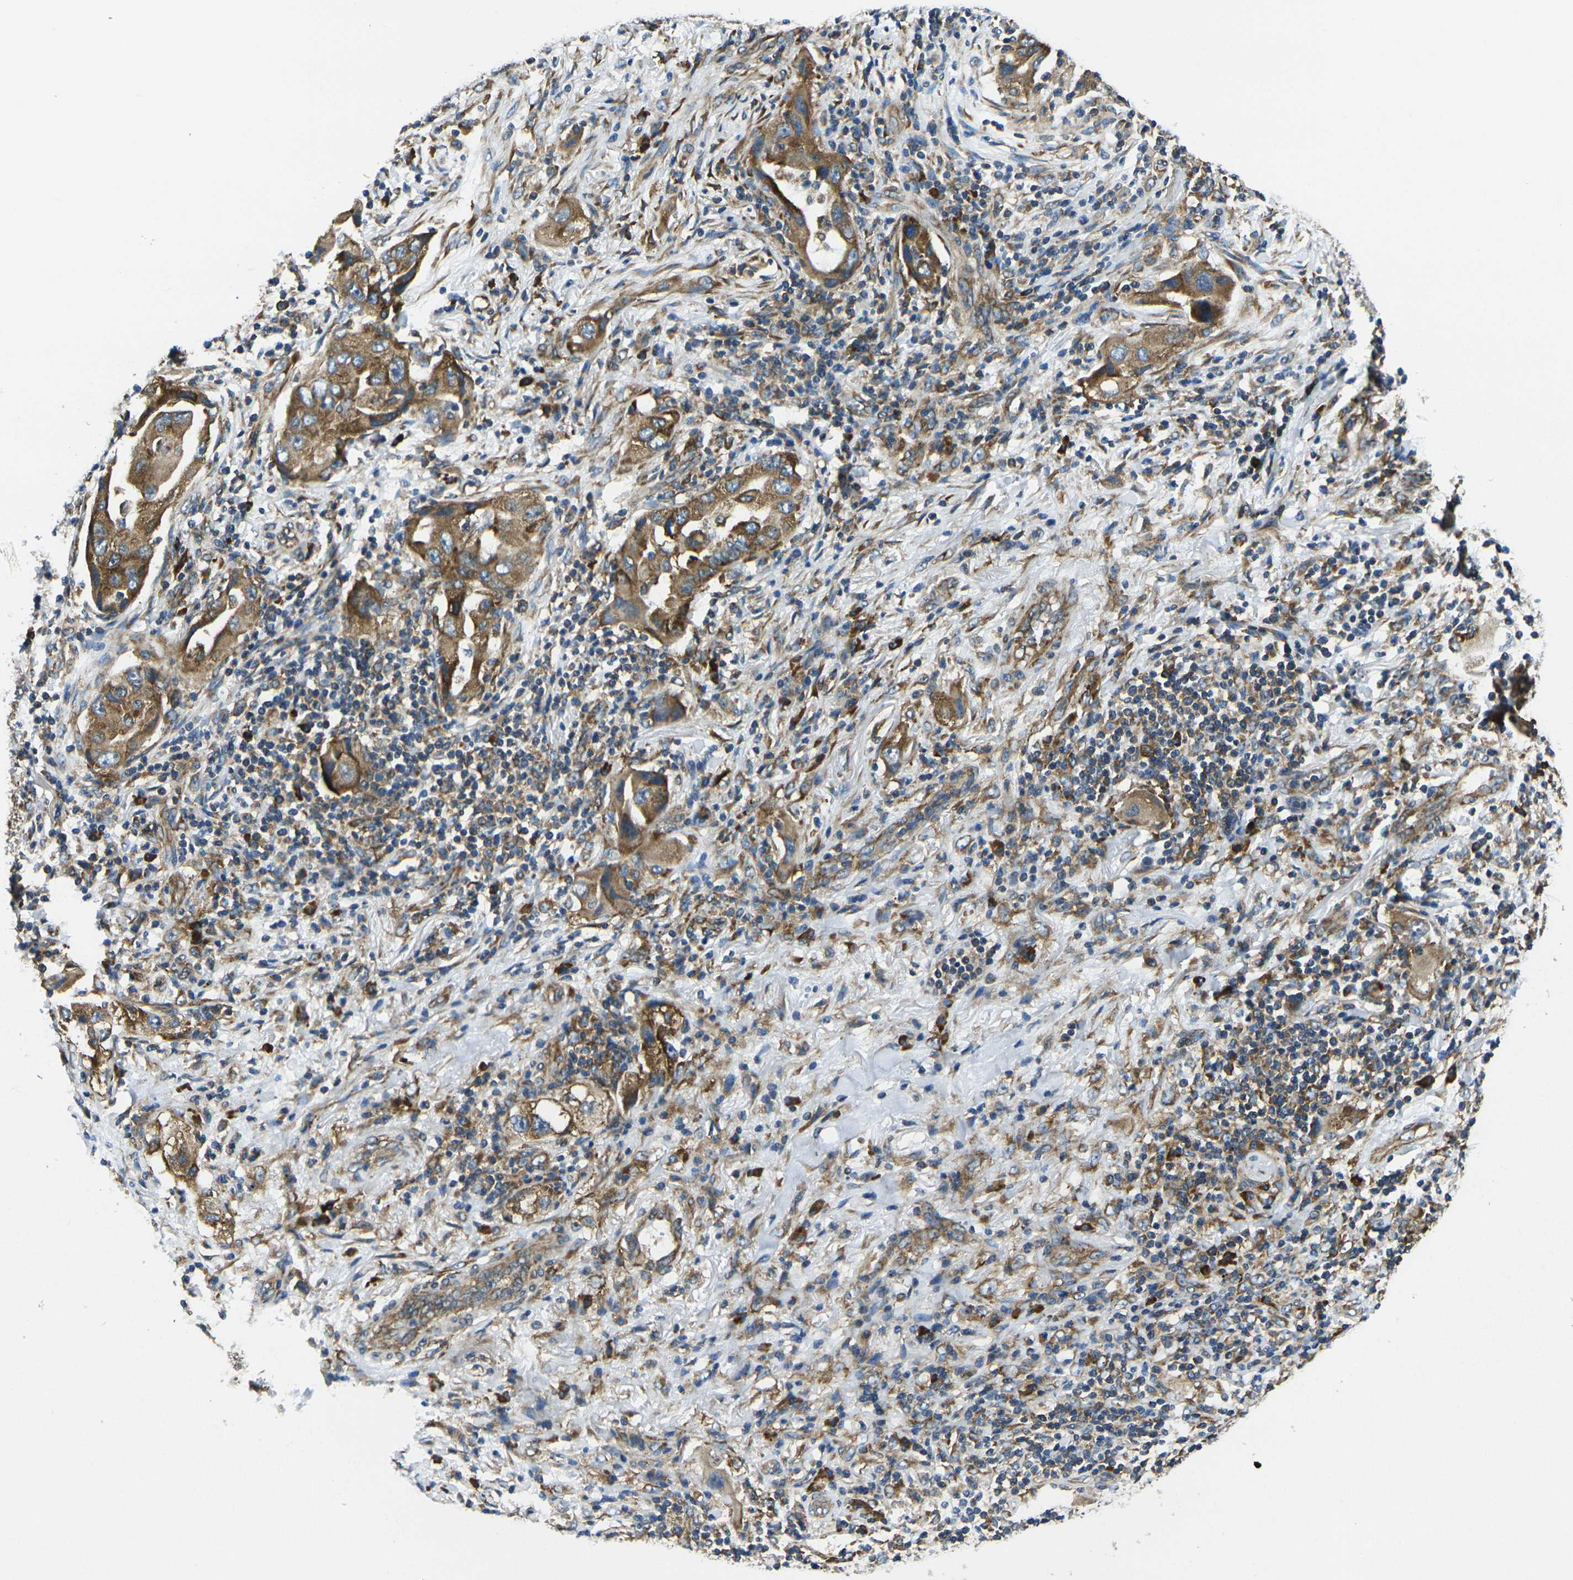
{"staining": {"intensity": "strong", "quantity": ">75%", "location": "cytoplasmic/membranous"}, "tissue": "lung cancer", "cell_type": "Tumor cells", "image_type": "cancer", "snomed": [{"axis": "morphology", "description": "Adenocarcinoma, NOS"}, {"axis": "topography", "description": "Lung"}], "caption": "IHC photomicrograph of neoplastic tissue: lung cancer (adenocarcinoma) stained using IHC reveals high levels of strong protein expression localized specifically in the cytoplasmic/membranous of tumor cells, appearing as a cytoplasmic/membranous brown color.", "gene": "RPSA", "patient": {"sex": "female", "age": 65}}